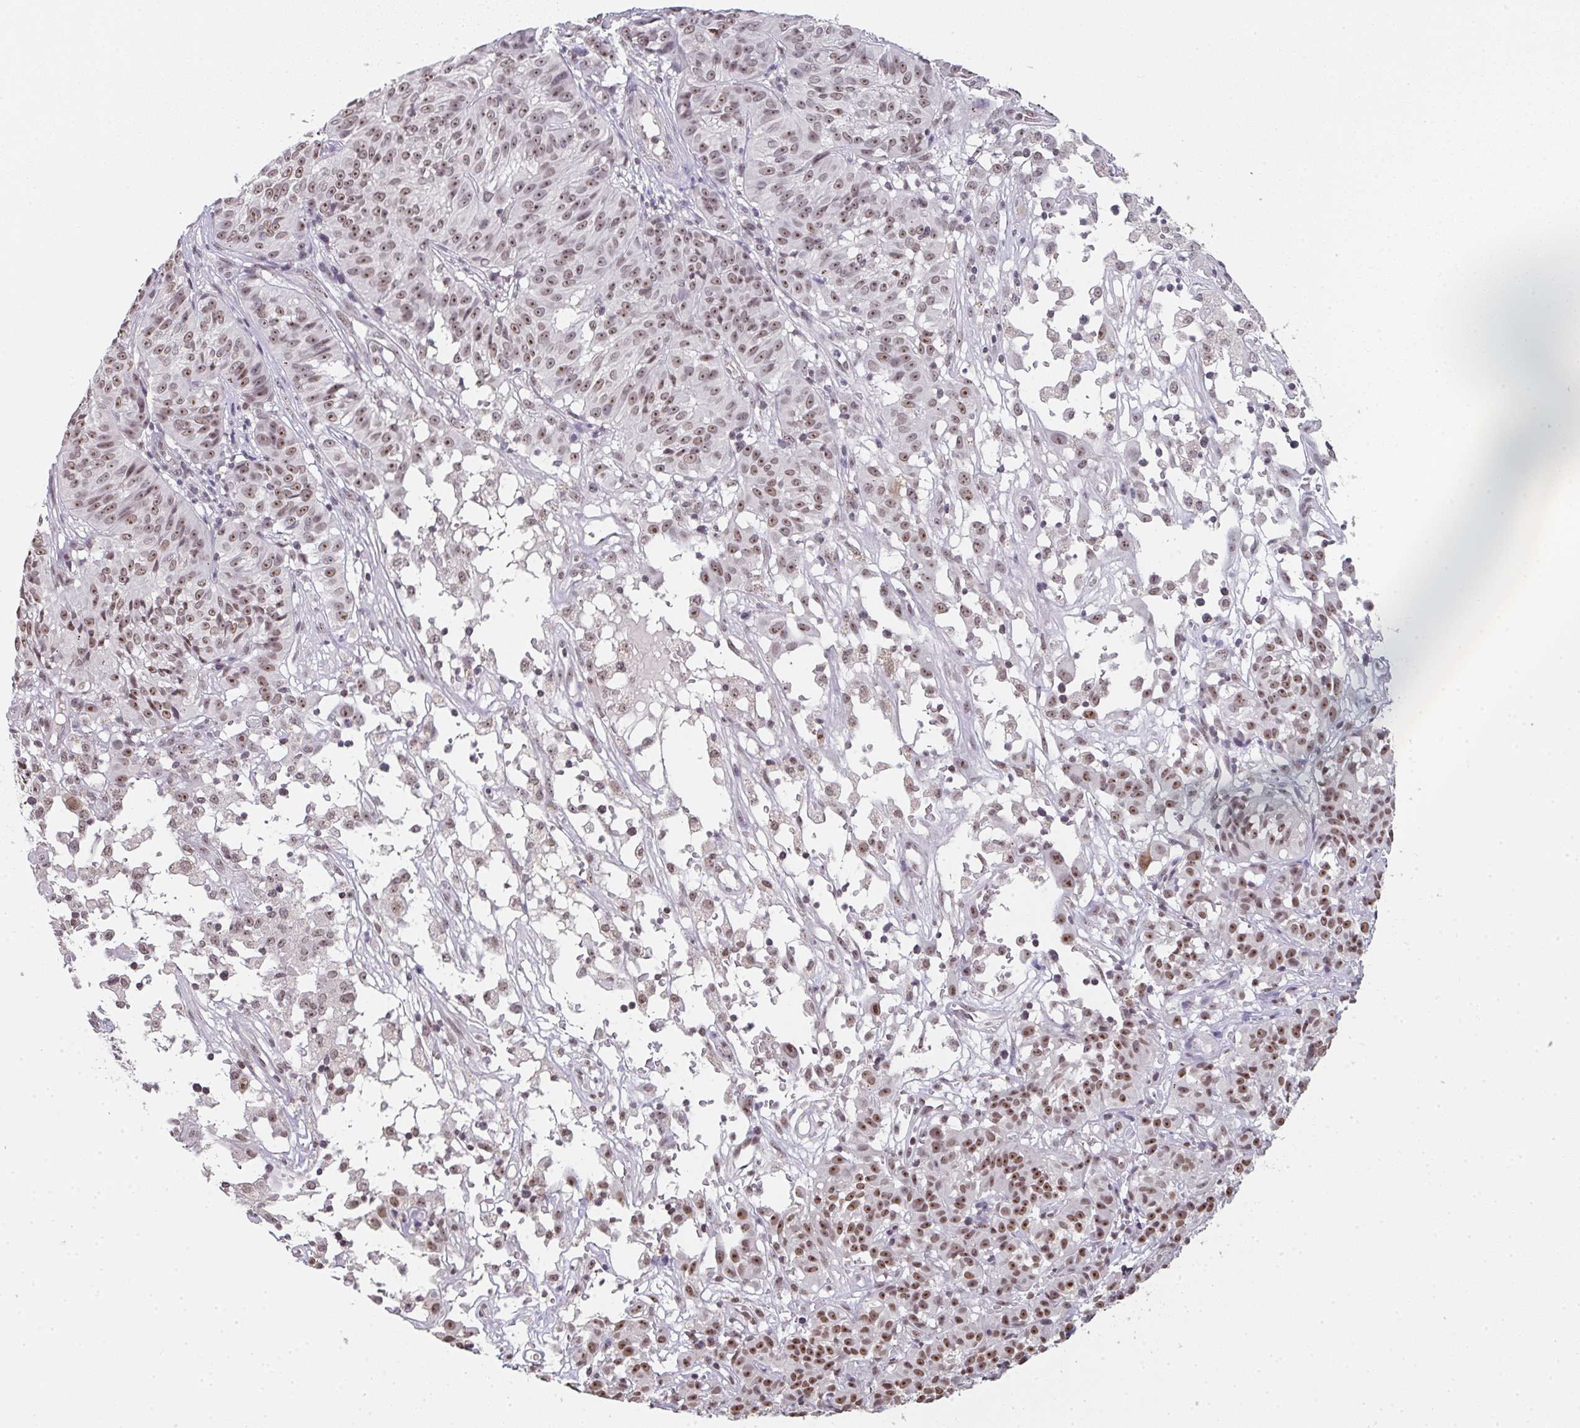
{"staining": {"intensity": "moderate", "quantity": ">75%", "location": "nuclear"}, "tissue": "melanoma", "cell_type": "Tumor cells", "image_type": "cancer", "snomed": [{"axis": "morphology", "description": "Malignant melanoma, NOS"}, {"axis": "topography", "description": "Skin"}], "caption": "Brown immunohistochemical staining in human melanoma shows moderate nuclear positivity in about >75% of tumor cells. Ihc stains the protein in brown and the nuclei are stained blue.", "gene": "DKC1", "patient": {"sex": "female", "age": 72}}